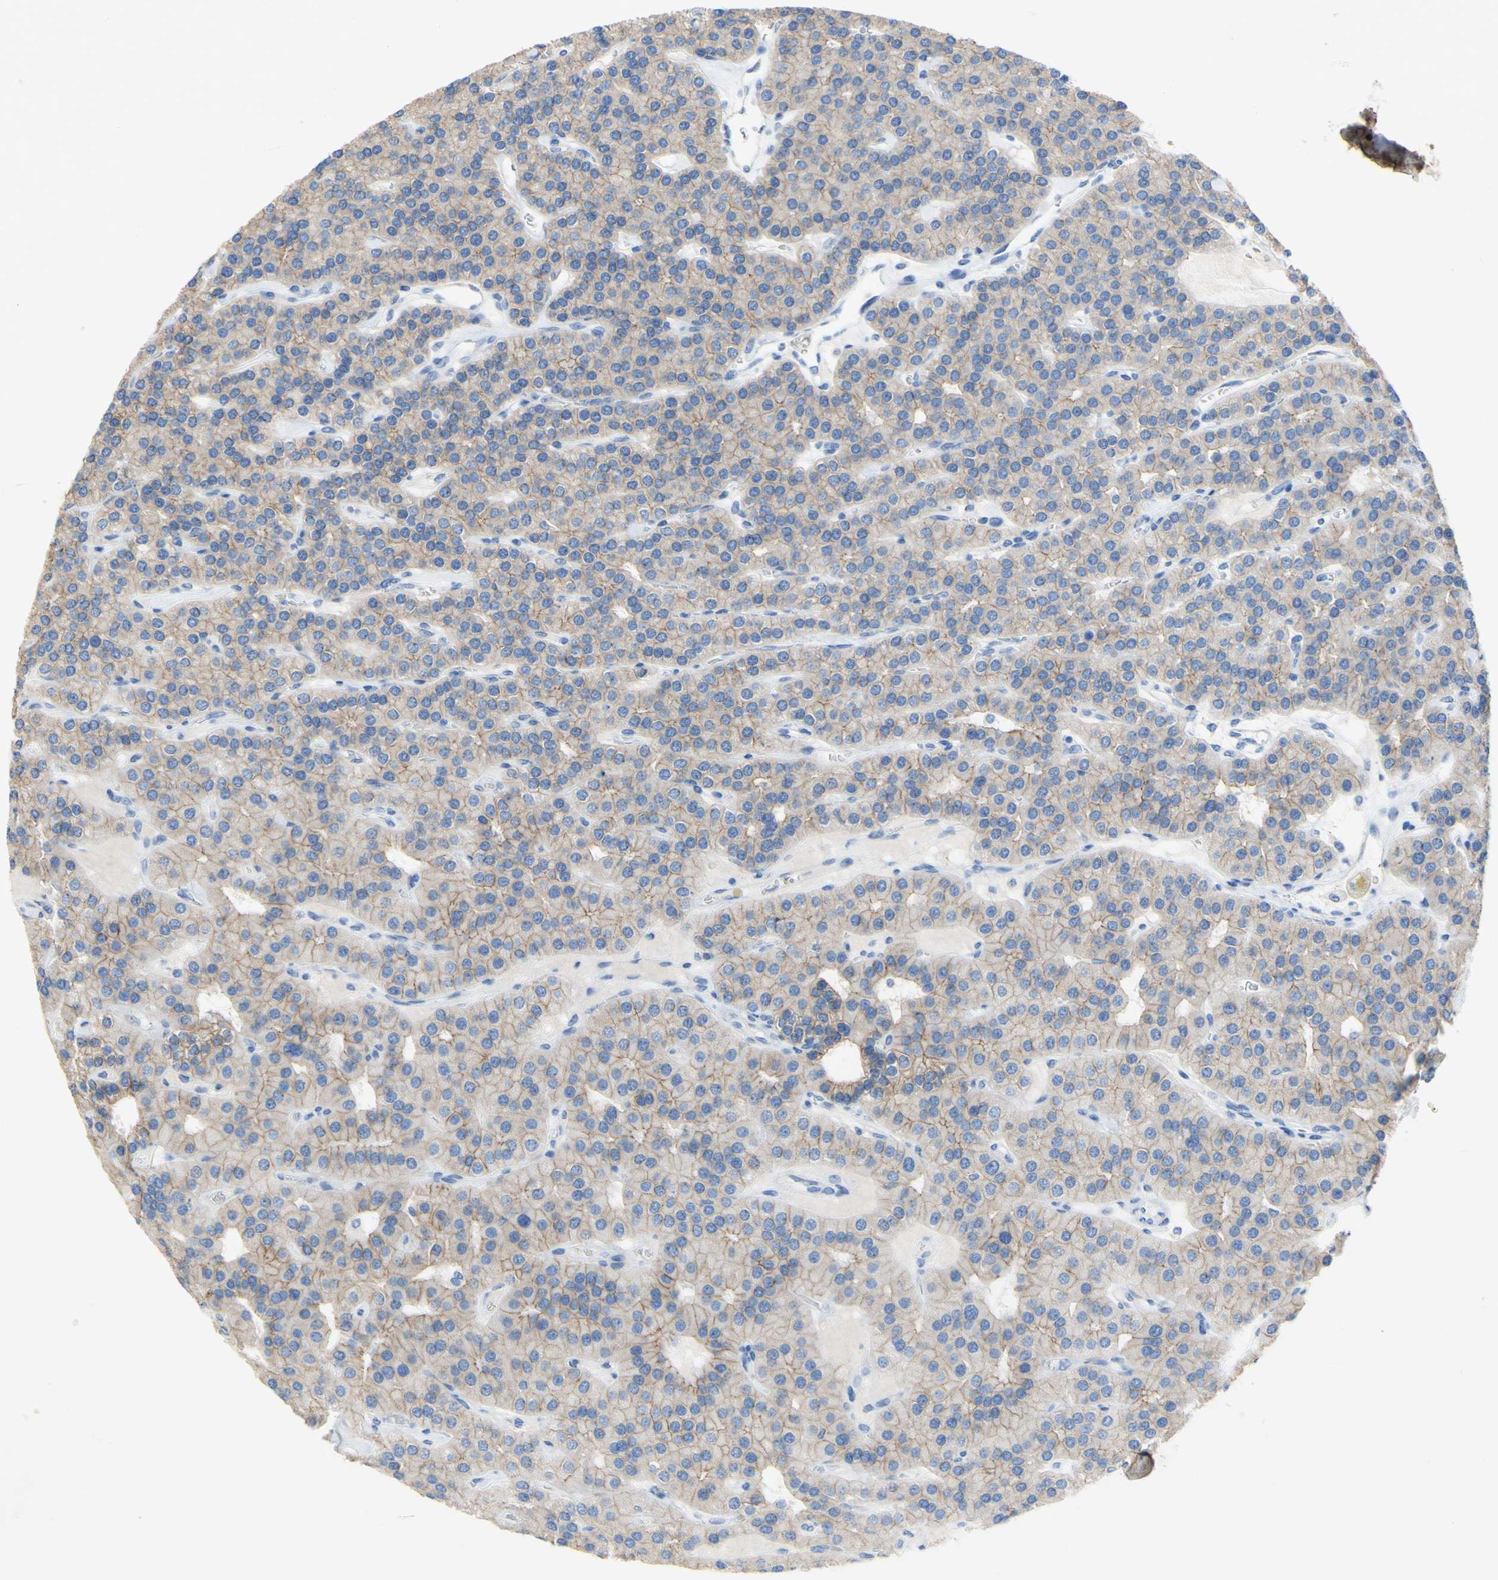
{"staining": {"intensity": "strong", "quantity": "<25%", "location": "cytoplasmic/membranous"}, "tissue": "parathyroid gland", "cell_type": "Glandular cells", "image_type": "normal", "snomed": [{"axis": "morphology", "description": "Normal tissue, NOS"}, {"axis": "morphology", "description": "Adenoma, NOS"}, {"axis": "topography", "description": "Parathyroid gland"}], "caption": "Immunohistochemical staining of unremarkable parathyroid gland exhibits strong cytoplasmic/membranous protein expression in approximately <25% of glandular cells. The protein of interest is shown in brown color, while the nuclei are stained blue.", "gene": "DSC2", "patient": {"sex": "female", "age": 86}}